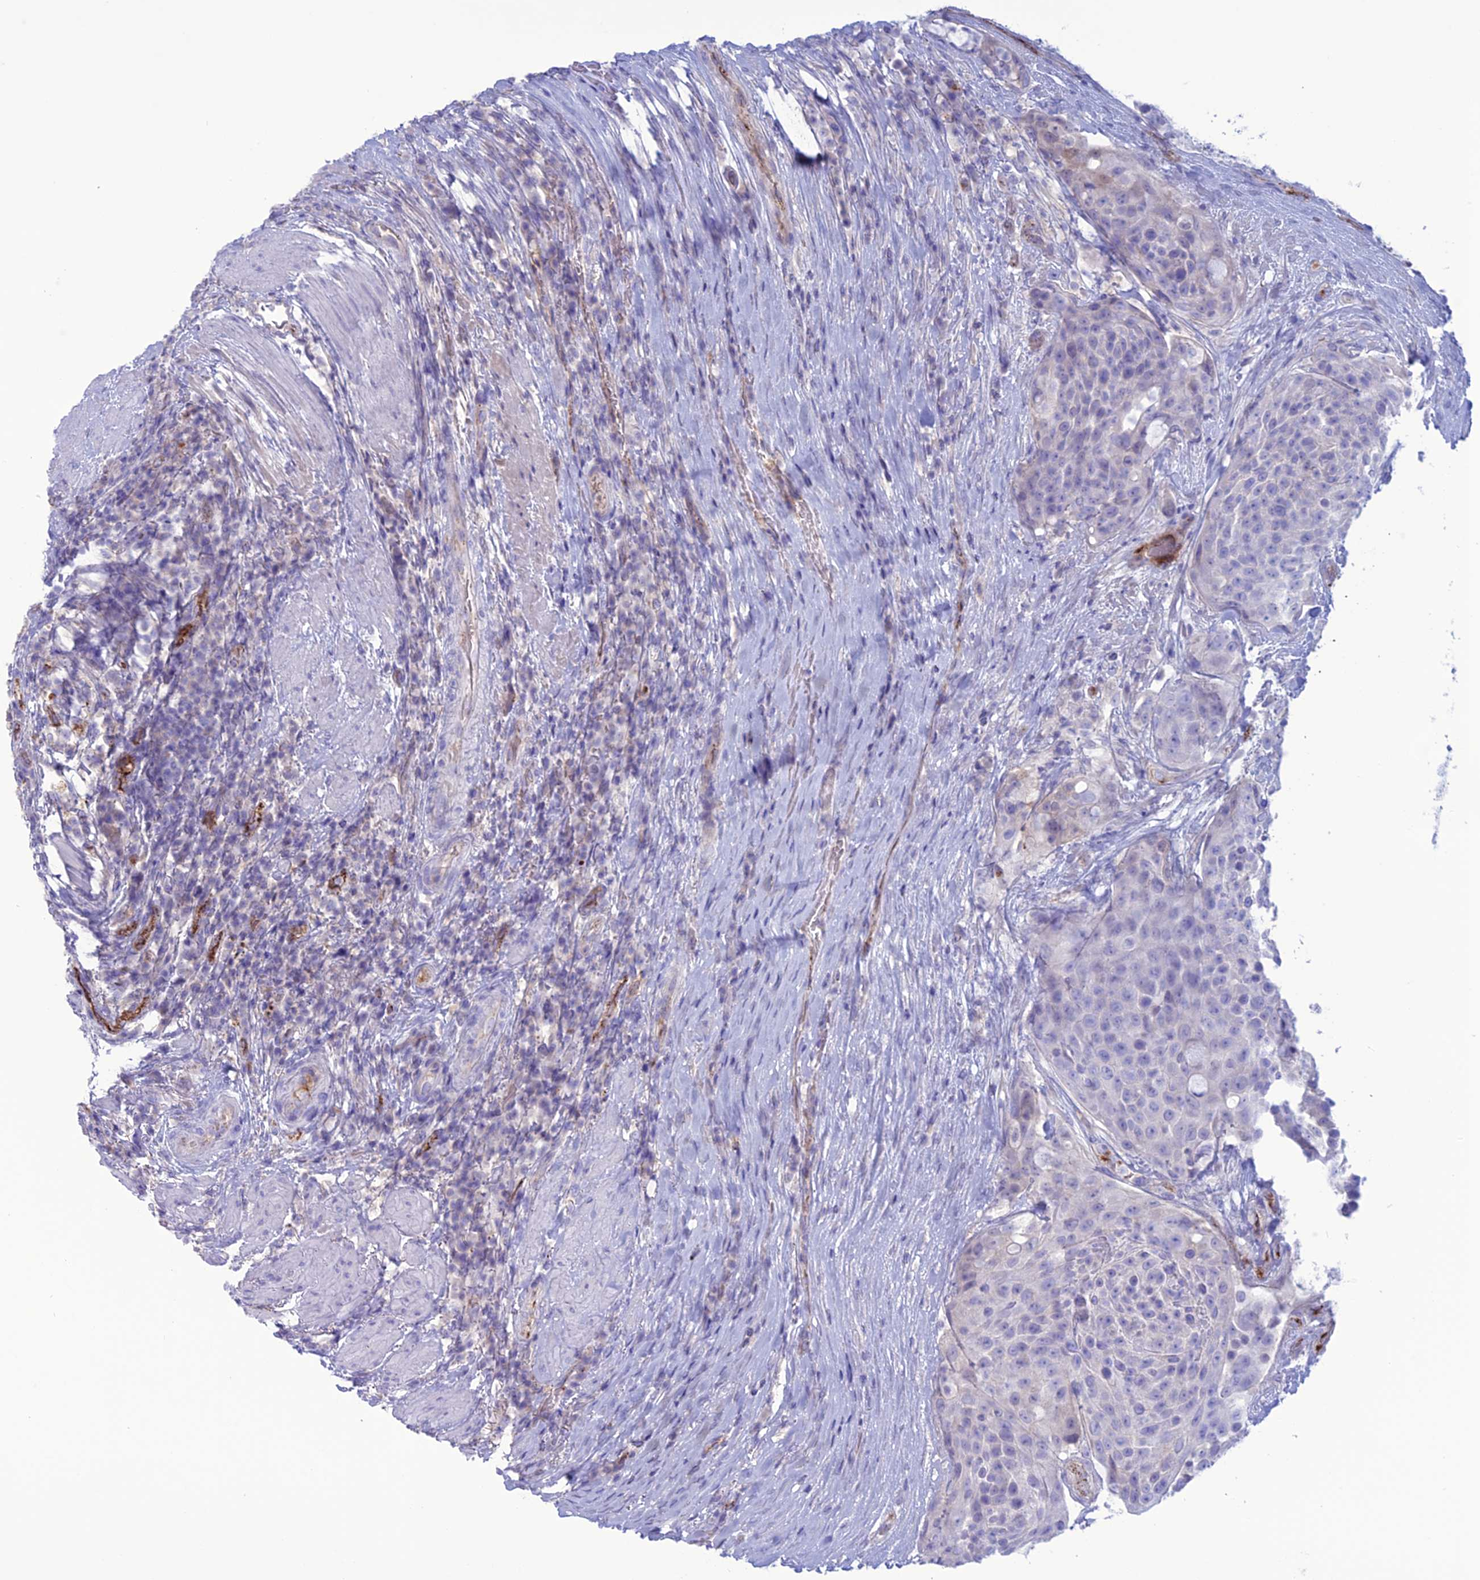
{"staining": {"intensity": "negative", "quantity": "none", "location": "none"}, "tissue": "urothelial cancer", "cell_type": "Tumor cells", "image_type": "cancer", "snomed": [{"axis": "morphology", "description": "Urothelial carcinoma, High grade"}, {"axis": "topography", "description": "Urinary bladder"}], "caption": "Urothelial carcinoma (high-grade) stained for a protein using immunohistochemistry (IHC) displays no staining tumor cells.", "gene": "CDC42EP5", "patient": {"sex": "female", "age": 63}}